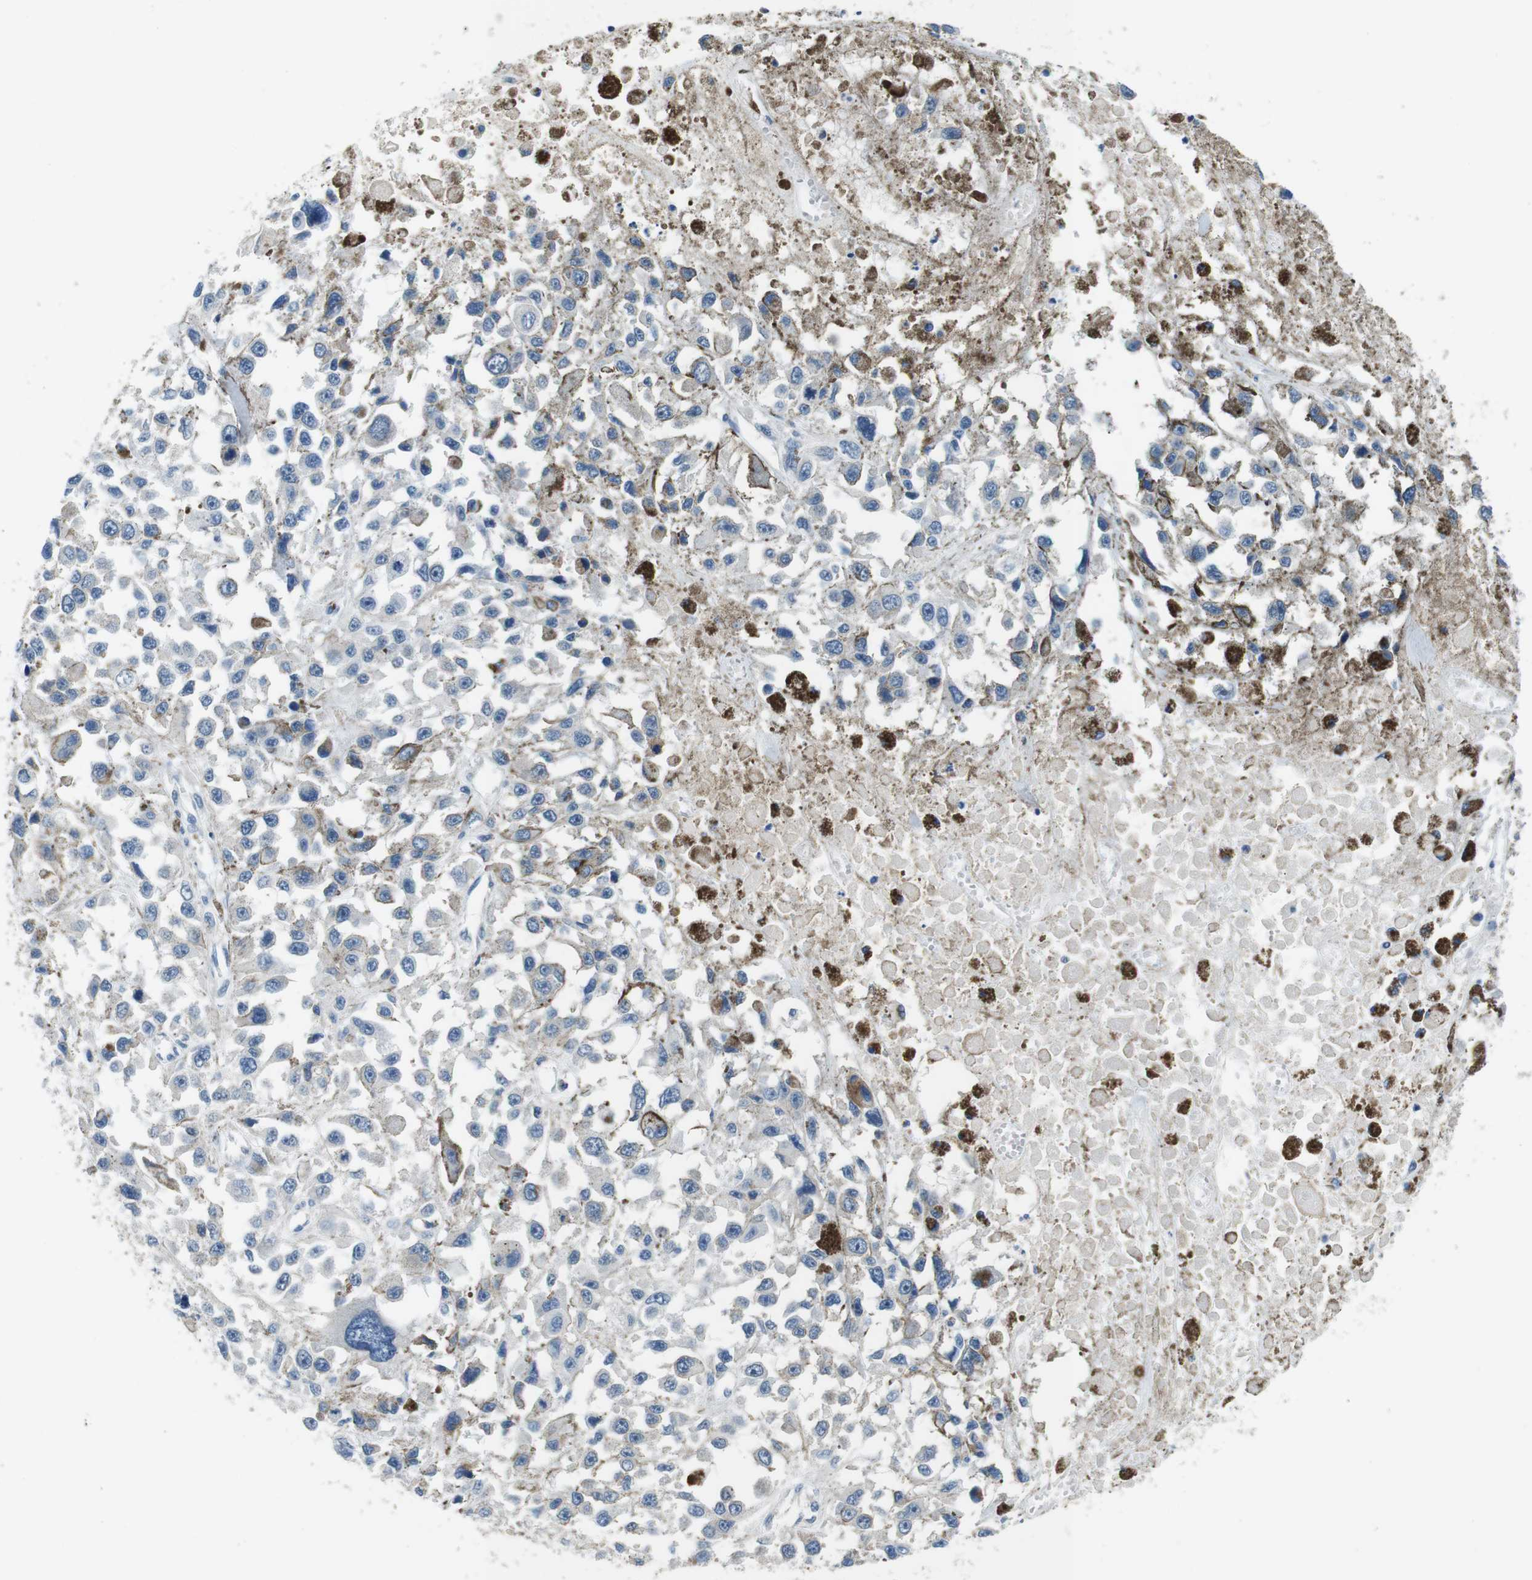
{"staining": {"intensity": "negative", "quantity": "none", "location": "none"}, "tissue": "melanoma", "cell_type": "Tumor cells", "image_type": "cancer", "snomed": [{"axis": "morphology", "description": "Malignant melanoma, Metastatic site"}, {"axis": "topography", "description": "Lymph node"}], "caption": "A high-resolution histopathology image shows immunohistochemistry staining of malignant melanoma (metastatic site), which reveals no significant staining in tumor cells.", "gene": "EIF2B5", "patient": {"sex": "male", "age": 59}}